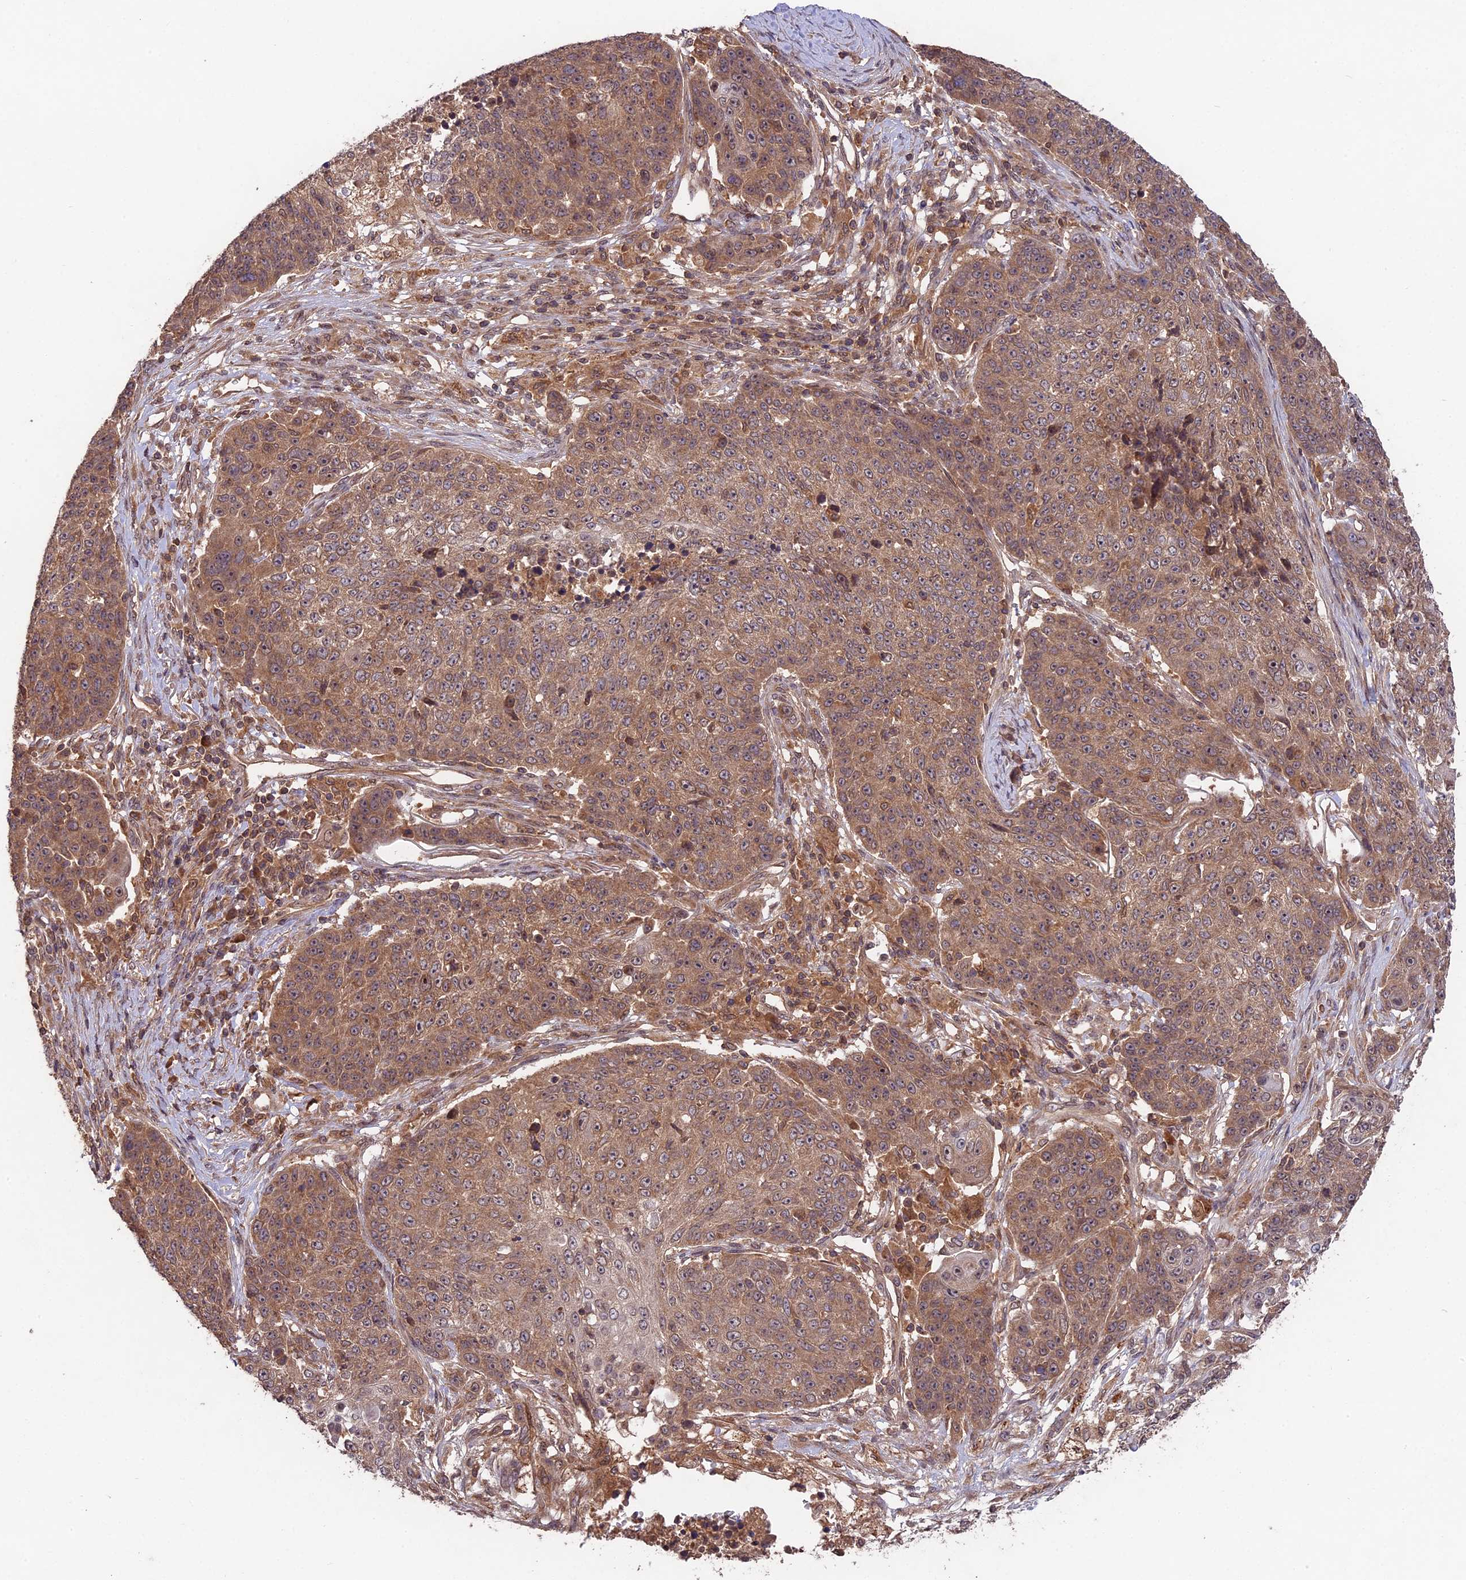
{"staining": {"intensity": "moderate", "quantity": ">75%", "location": "cytoplasmic/membranous"}, "tissue": "lung cancer", "cell_type": "Tumor cells", "image_type": "cancer", "snomed": [{"axis": "morphology", "description": "Normal tissue, NOS"}, {"axis": "morphology", "description": "Squamous cell carcinoma, NOS"}, {"axis": "topography", "description": "Lymph node"}, {"axis": "topography", "description": "Lung"}], "caption": "A brown stain highlights moderate cytoplasmic/membranous expression of a protein in human squamous cell carcinoma (lung) tumor cells. (DAB (3,3'-diaminobenzidine) IHC, brown staining for protein, blue staining for nuclei).", "gene": "CHAC1", "patient": {"sex": "male", "age": 66}}